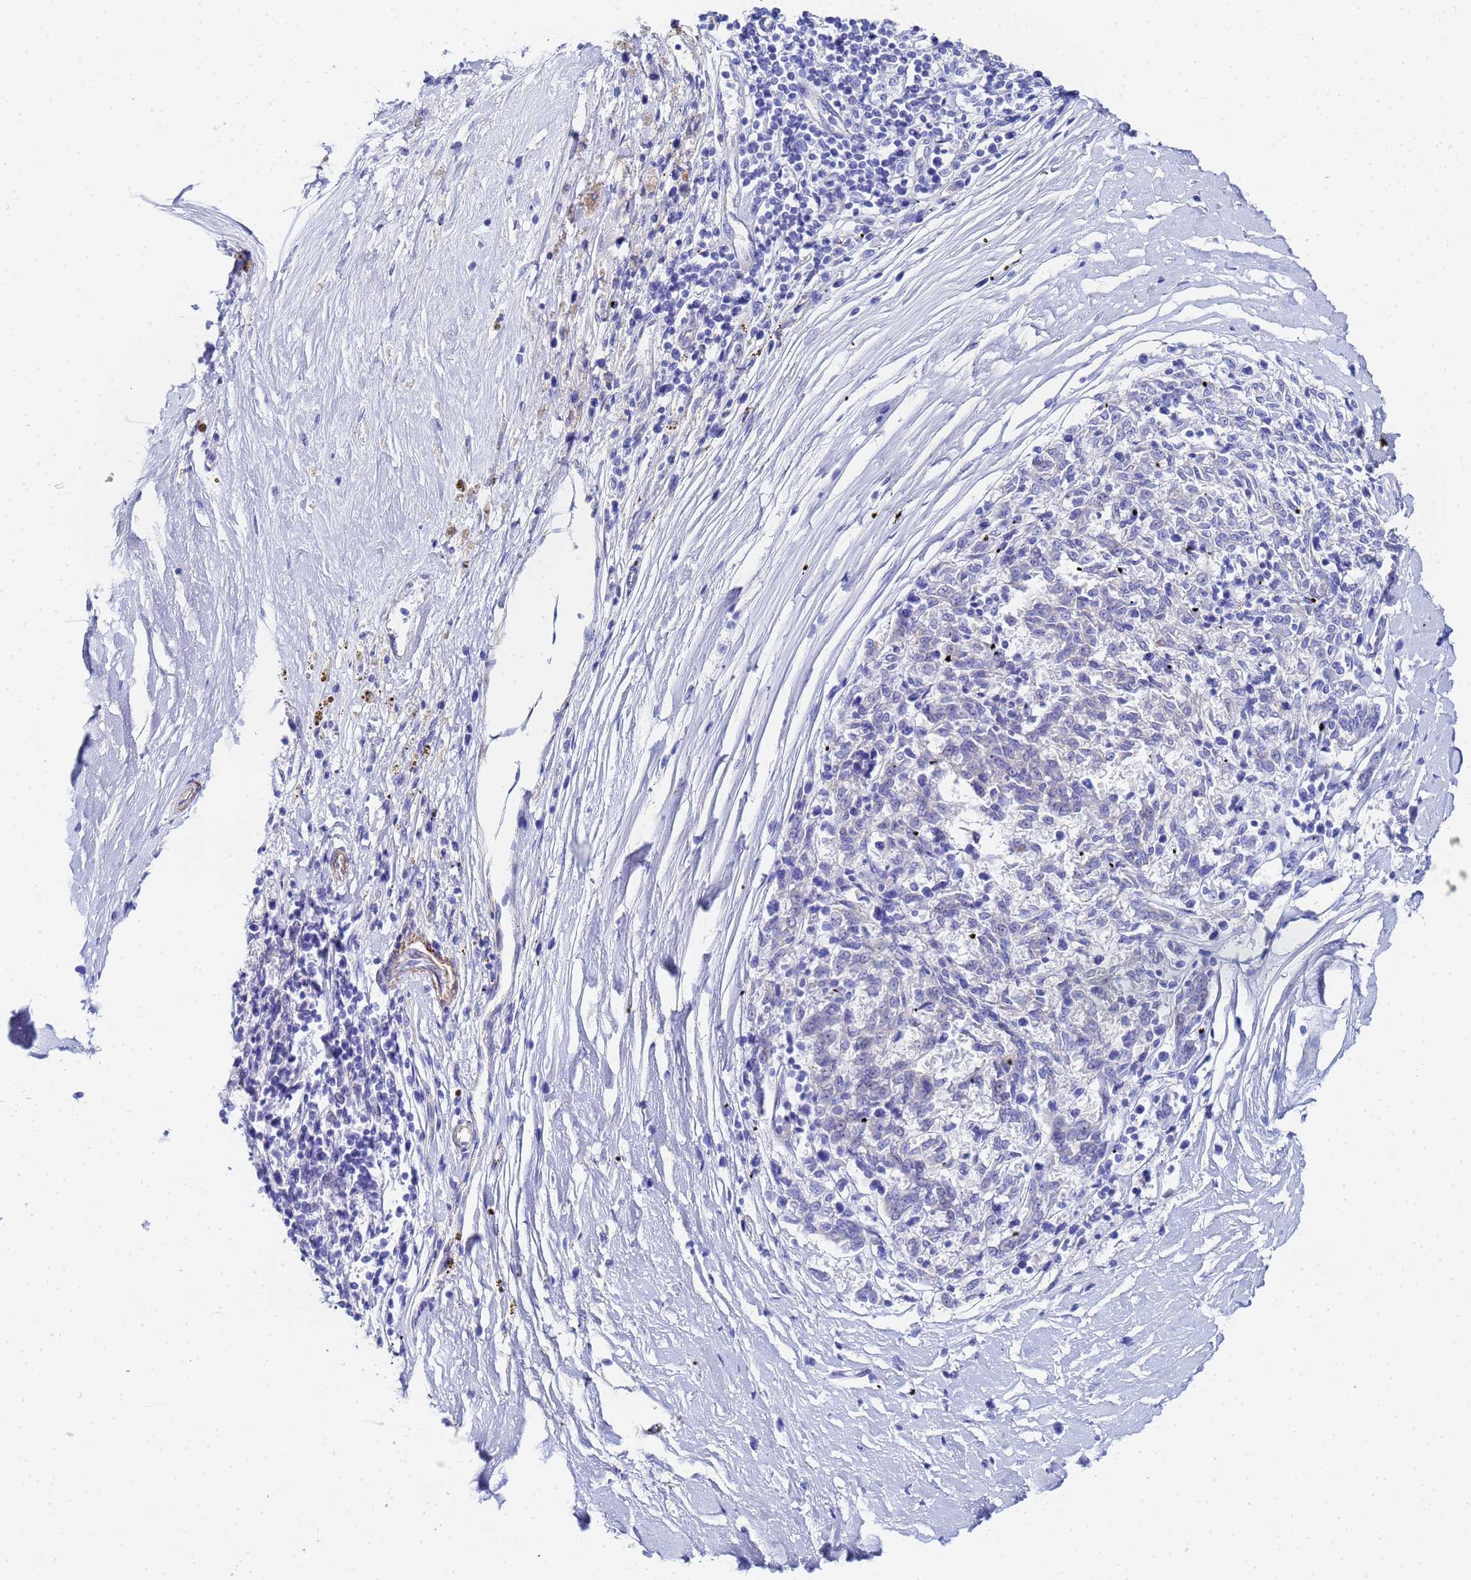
{"staining": {"intensity": "negative", "quantity": "none", "location": "none"}, "tissue": "melanoma", "cell_type": "Tumor cells", "image_type": "cancer", "snomed": [{"axis": "morphology", "description": "Malignant melanoma, NOS"}, {"axis": "topography", "description": "Skin"}], "caption": "High power microscopy micrograph of an IHC photomicrograph of melanoma, revealing no significant positivity in tumor cells. (DAB (3,3'-diaminobenzidine) immunohistochemistry, high magnification).", "gene": "RAB39B", "patient": {"sex": "female", "age": 72}}